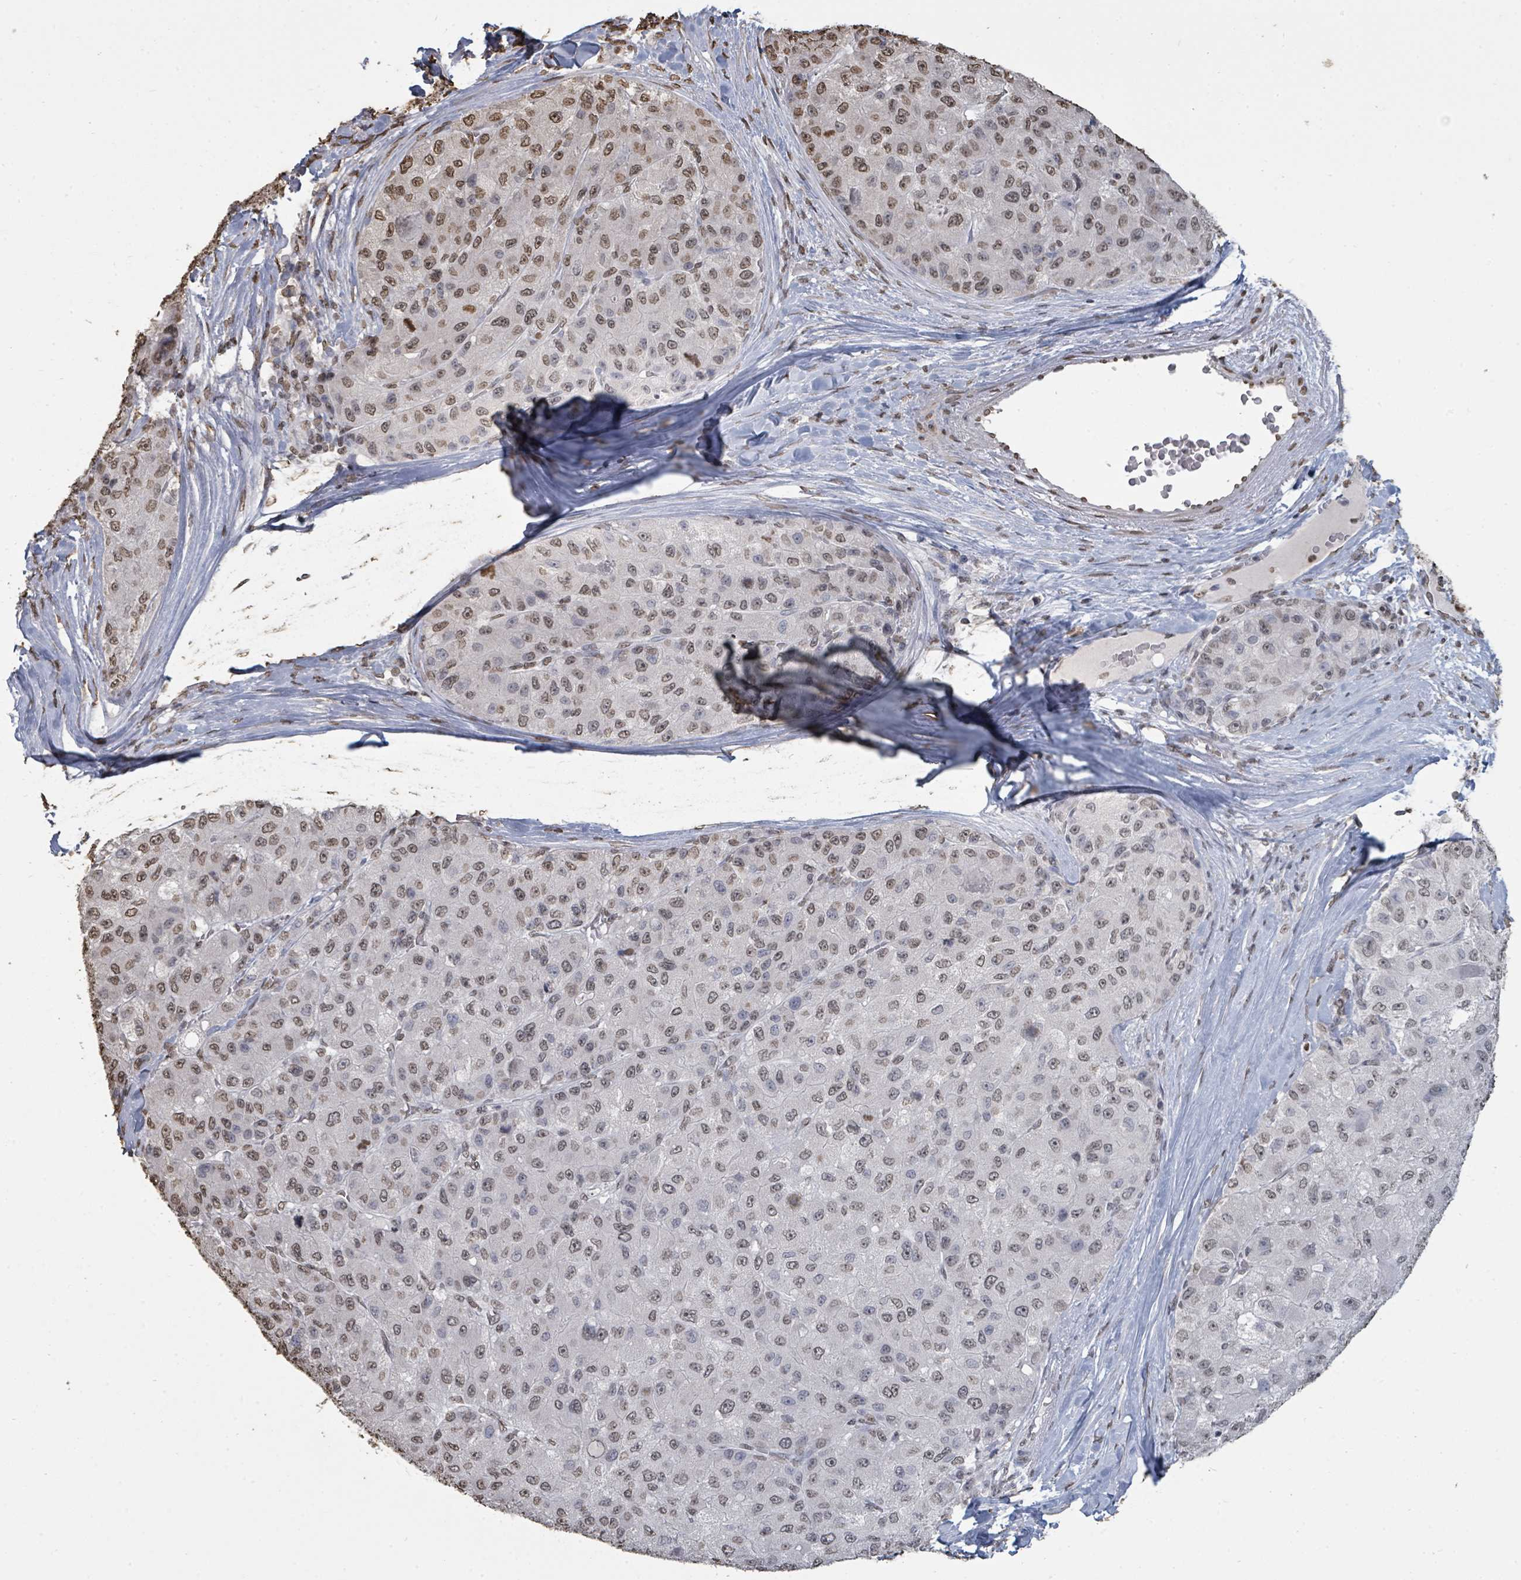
{"staining": {"intensity": "moderate", "quantity": "25%-75%", "location": "nuclear"}, "tissue": "liver cancer", "cell_type": "Tumor cells", "image_type": "cancer", "snomed": [{"axis": "morphology", "description": "Carcinoma, Hepatocellular, NOS"}, {"axis": "topography", "description": "Liver"}], "caption": "A photomicrograph of liver cancer stained for a protein demonstrates moderate nuclear brown staining in tumor cells.", "gene": "MRPS12", "patient": {"sex": "male", "age": 80}}